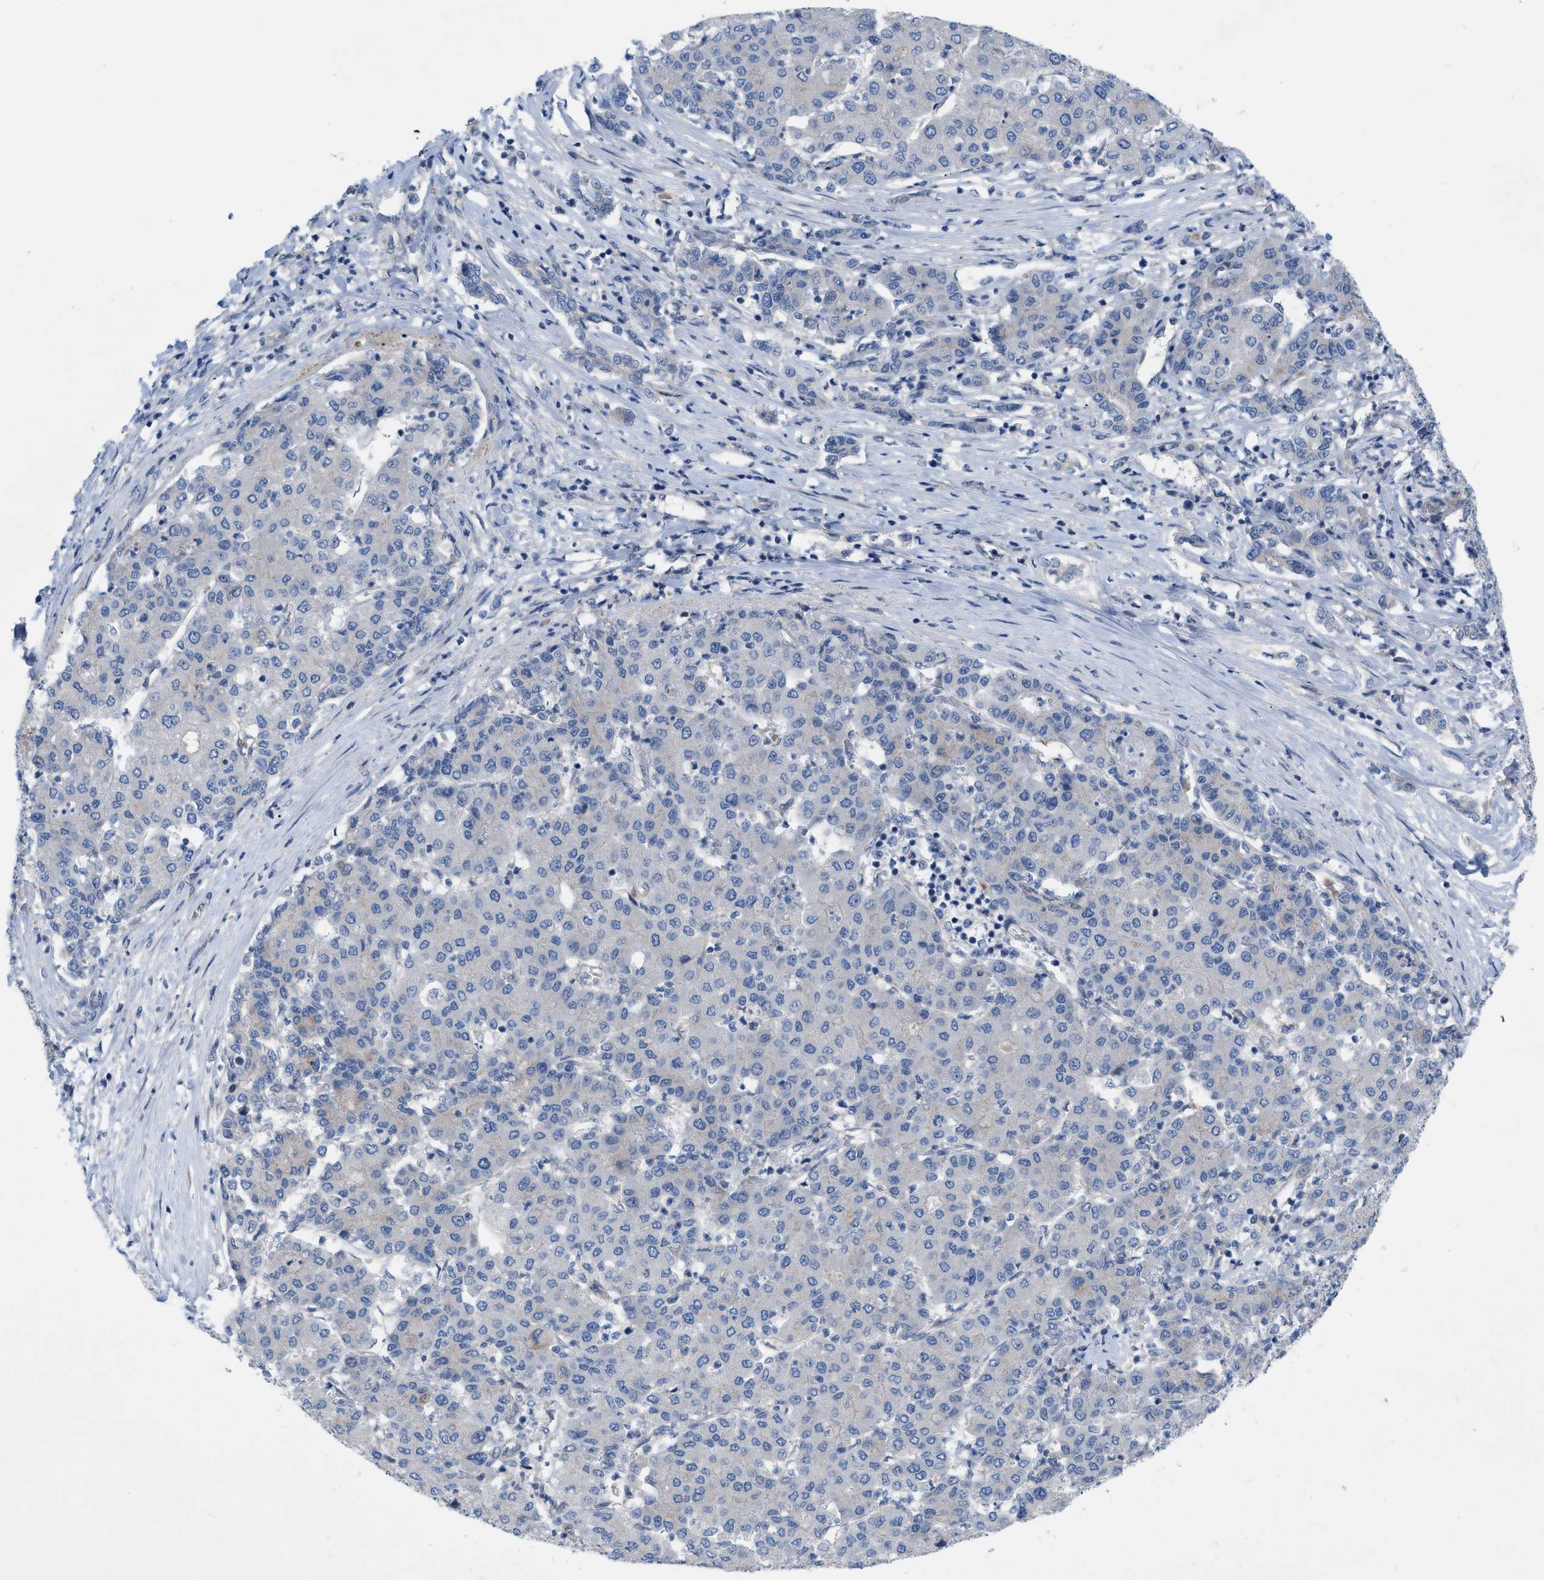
{"staining": {"intensity": "negative", "quantity": "none", "location": "none"}, "tissue": "liver cancer", "cell_type": "Tumor cells", "image_type": "cancer", "snomed": [{"axis": "morphology", "description": "Carcinoma, Hepatocellular, NOS"}, {"axis": "topography", "description": "Liver"}], "caption": "Immunohistochemistry (IHC) histopathology image of neoplastic tissue: liver cancer (hepatocellular carcinoma) stained with DAB (3,3'-diaminobenzidine) shows no significant protein positivity in tumor cells.", "gene": "NDEL1", "patient": {"sex": "male", "age": 65}}